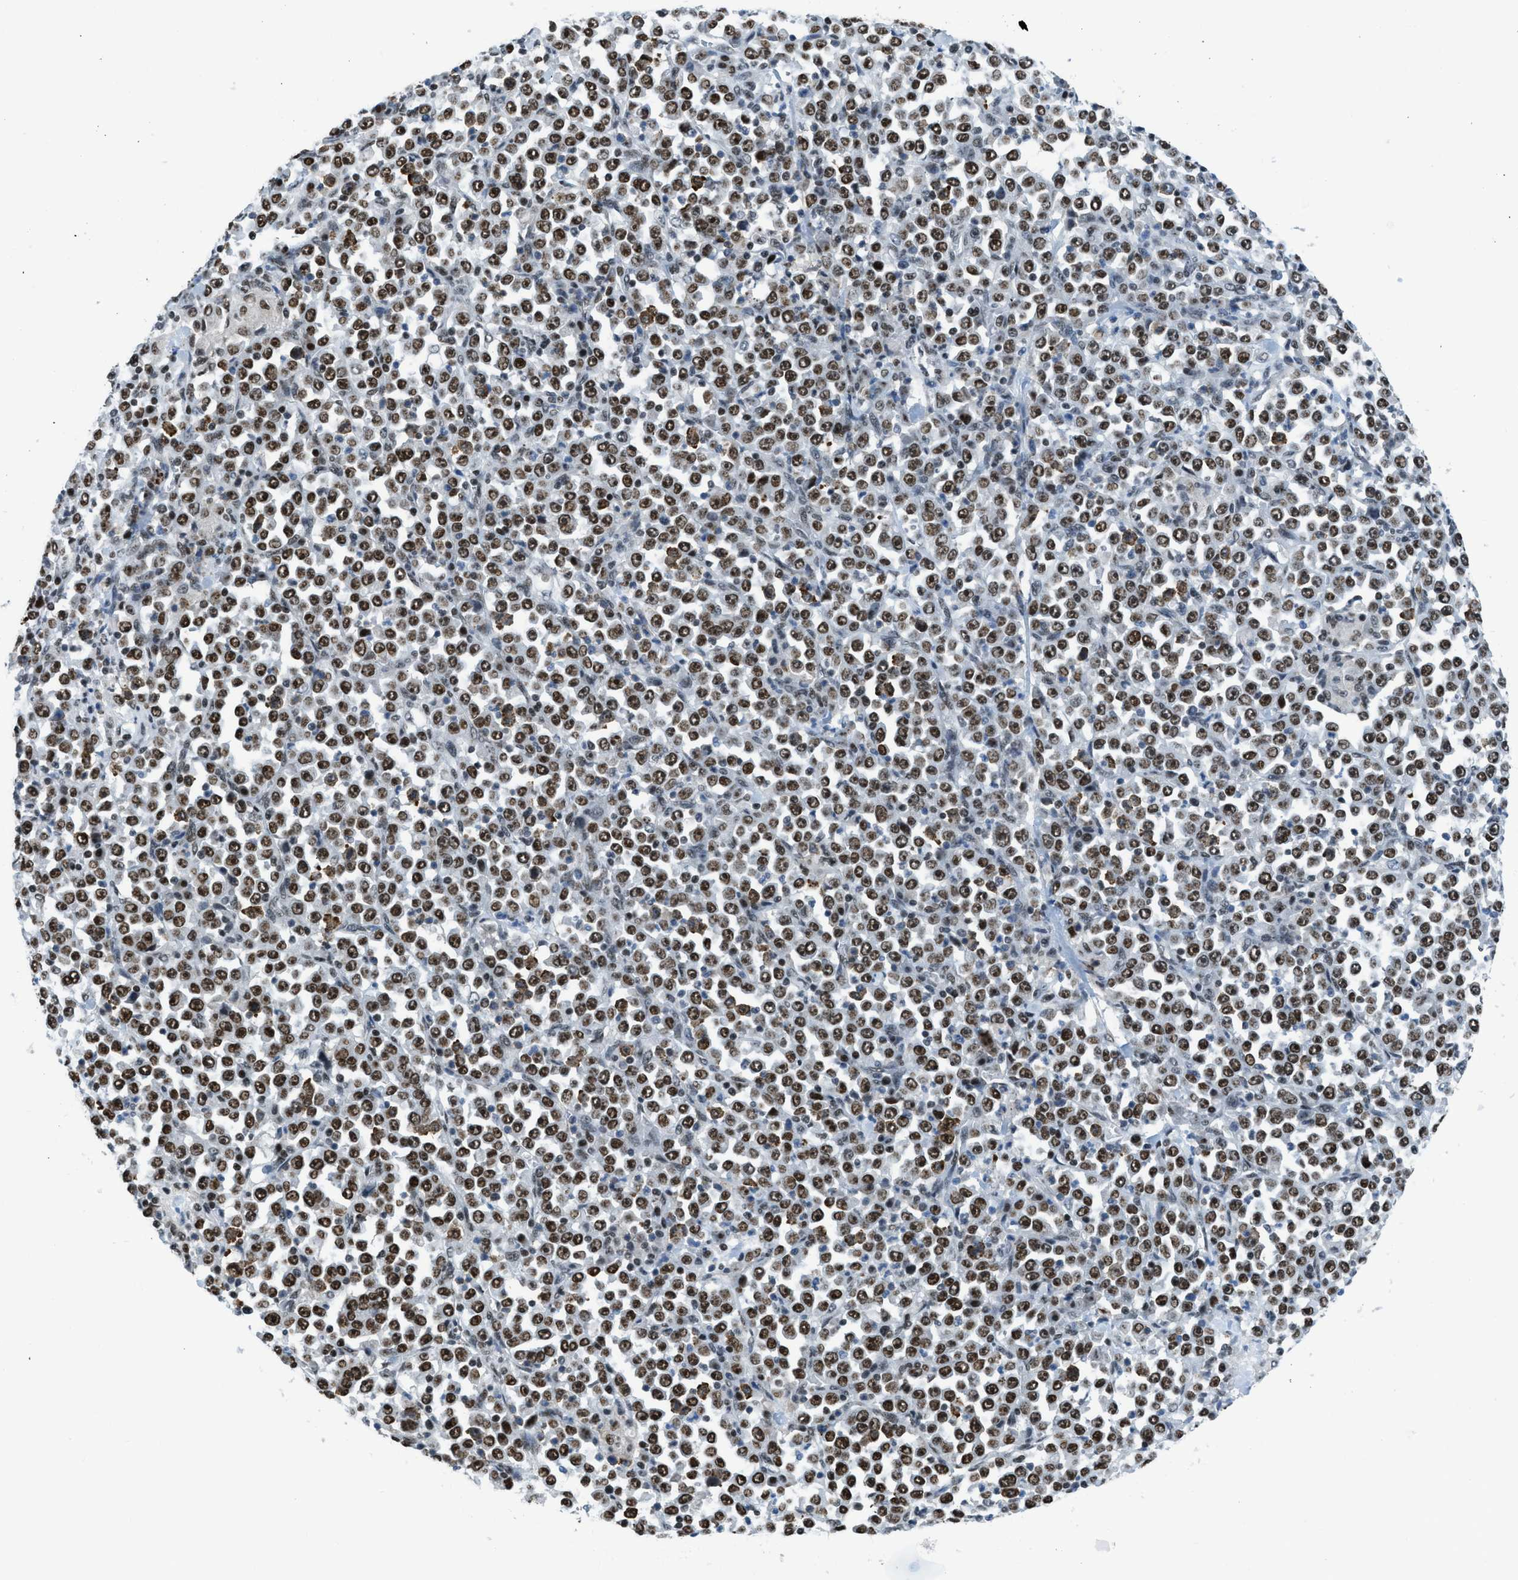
{"staining": {"intensity": "strong", "quantity": ">75%", "location": "nuclear"}, "tissue": "stomach cancer", "cell_type": "Tumor cells", "image_type": "cancer", "snomed": [{"axis": "morphology", "description": "Normal tissue, NOS"}, {"axis": "morphology", "description": "Adenocarcinoma, NOS"}, {"axis": "topography", "description": "Stomach, upper"}, {"axis": "topography", "description": "Stomach"}], "caption": "DAB immunohistochemical staining of adenocarcinoma (stomach) reveals strong nuclear protein staining in about >75% of tumor cells.", "gene": "RAD51B", "patient": {"sex": "male", "age": 59}}